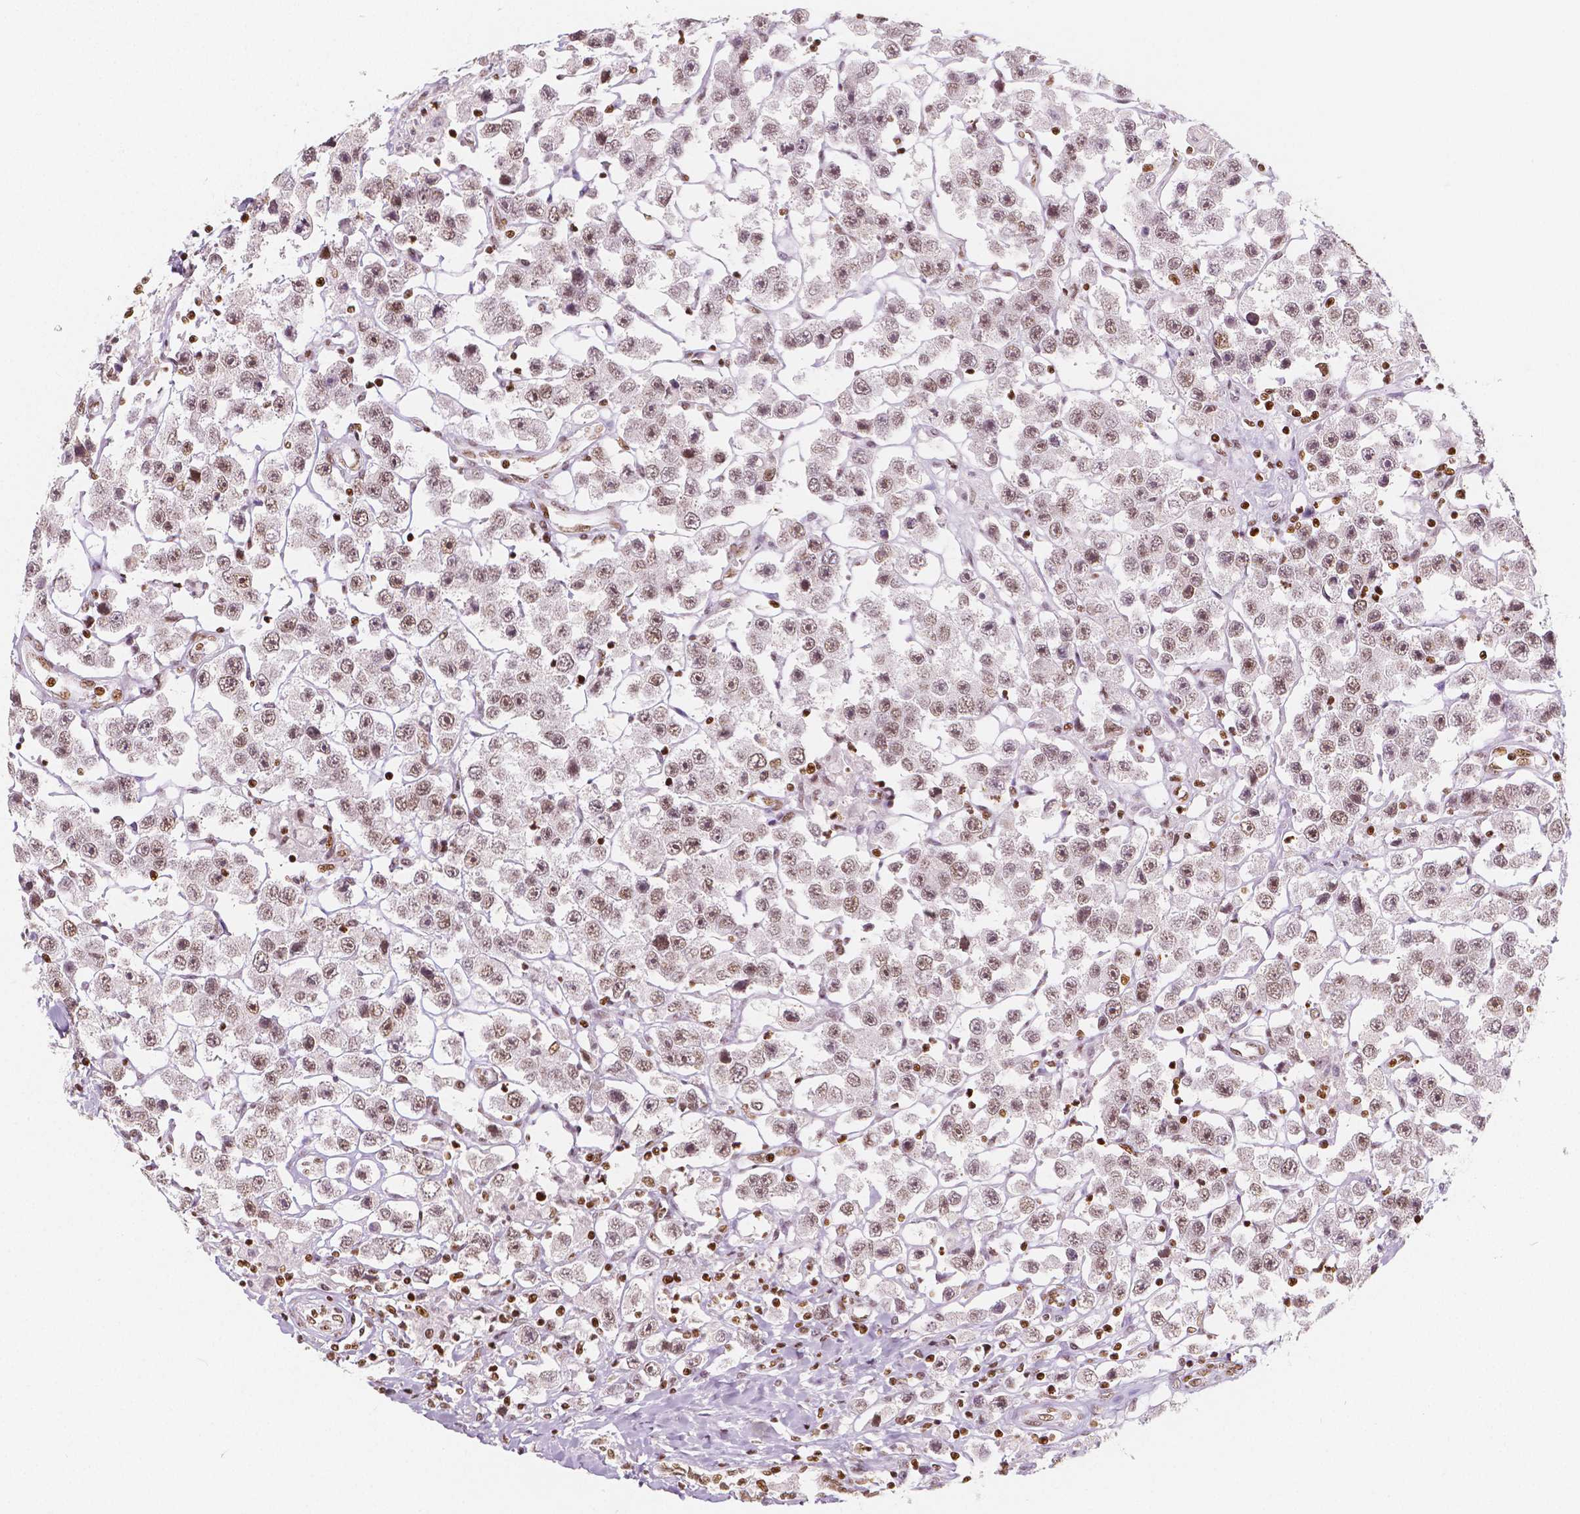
{"staining": {"intensity": "moderate", "quantity": ">75%", "location": "nuclear"}, "tissue": "testis cancer", "cell_type": "Tumor cells", "image_type": "cancer", "snomed": [{"axis": "morphology", "description": "Seminoma, NOS"}, {"axis": "topography", "description": "Testis"}], "caption": "Tumor cells reveal medium levels of moderate nuclear positivity in approximately >75% of cells in human testis cancer (seminoma).", "gene": "HDAC1", "patient": {"sex": "male", "age": 45}}